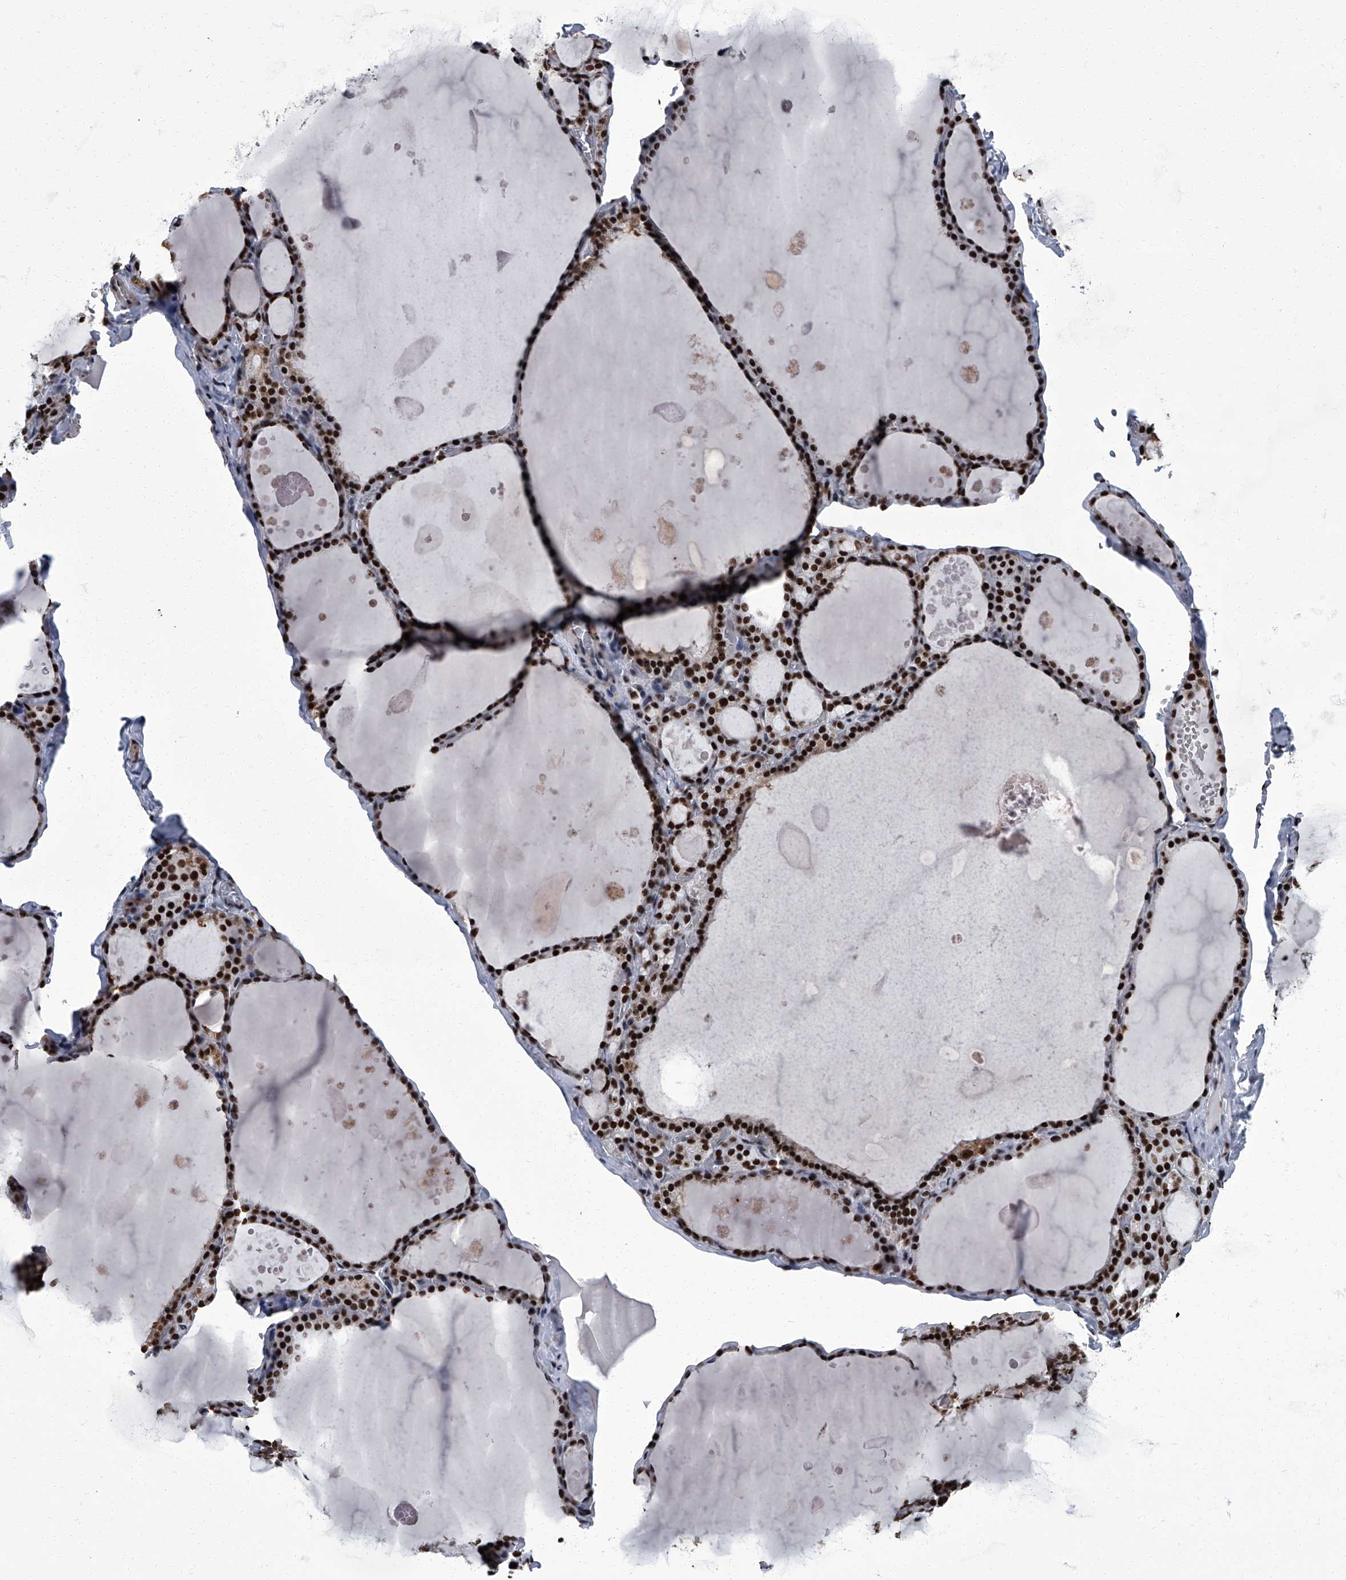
{"staining": {"intensity": "strong", "quantity": ">75%", "location": "nuclear"}, "tissue": "thyroid gland", "cell_type": "Glandular cells", "image_type": "normal", "snomed": [{"axis": "morphology", "description": "Normal tissue, NOS"}, {"axis": "topography", "description": "Thyroid gland"}], "caption": "This histopathology image shows immunohistochemistry staining of unremarkable human thyroid gland, with high strong nuclear positivity in about >75% of glandular cells.", "gene": "ZNF518B", "patient": {"sex": "male", "age": 56}}